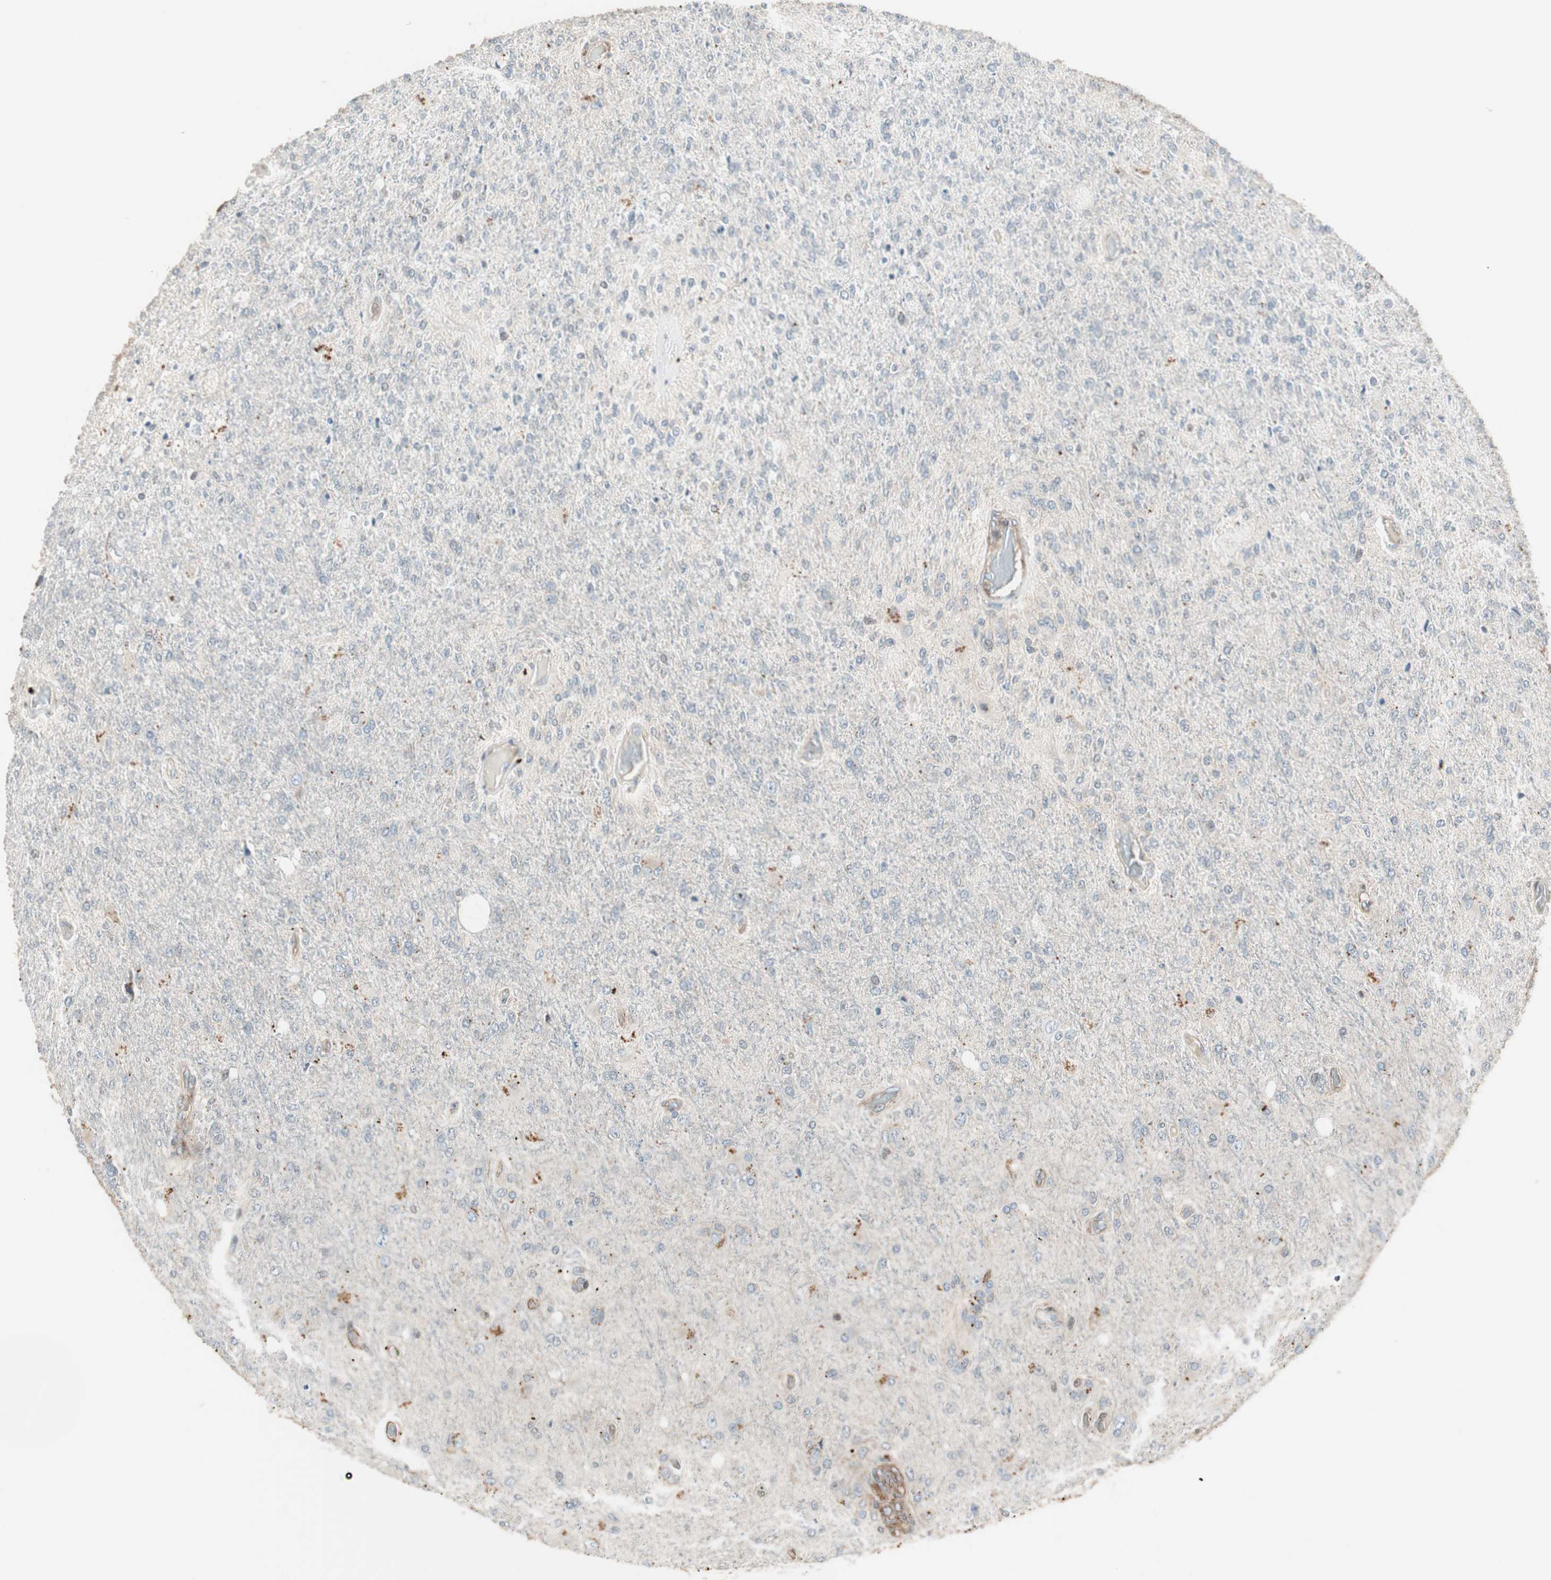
{"staining": {"intensity": "negative", "quantity": "none", "location": "none"}, "tissue": "glioma", "cell_type": "Tumor cells", "image_type": "cancer", "snomed": [{"axis": "morphology", "description": "Normal tissue, NOS"}, {"axis": "morphology", "description": "Glioma, malignant, High grade"}, {"axis": "topography", "description": "Cerebral cortex"}], "caption": "Tumor cells are negative for brown protein staining in malignant high-grade glioma.", "gene": "MAD2L2", "patient": {"sex": "male", "age": 77}}